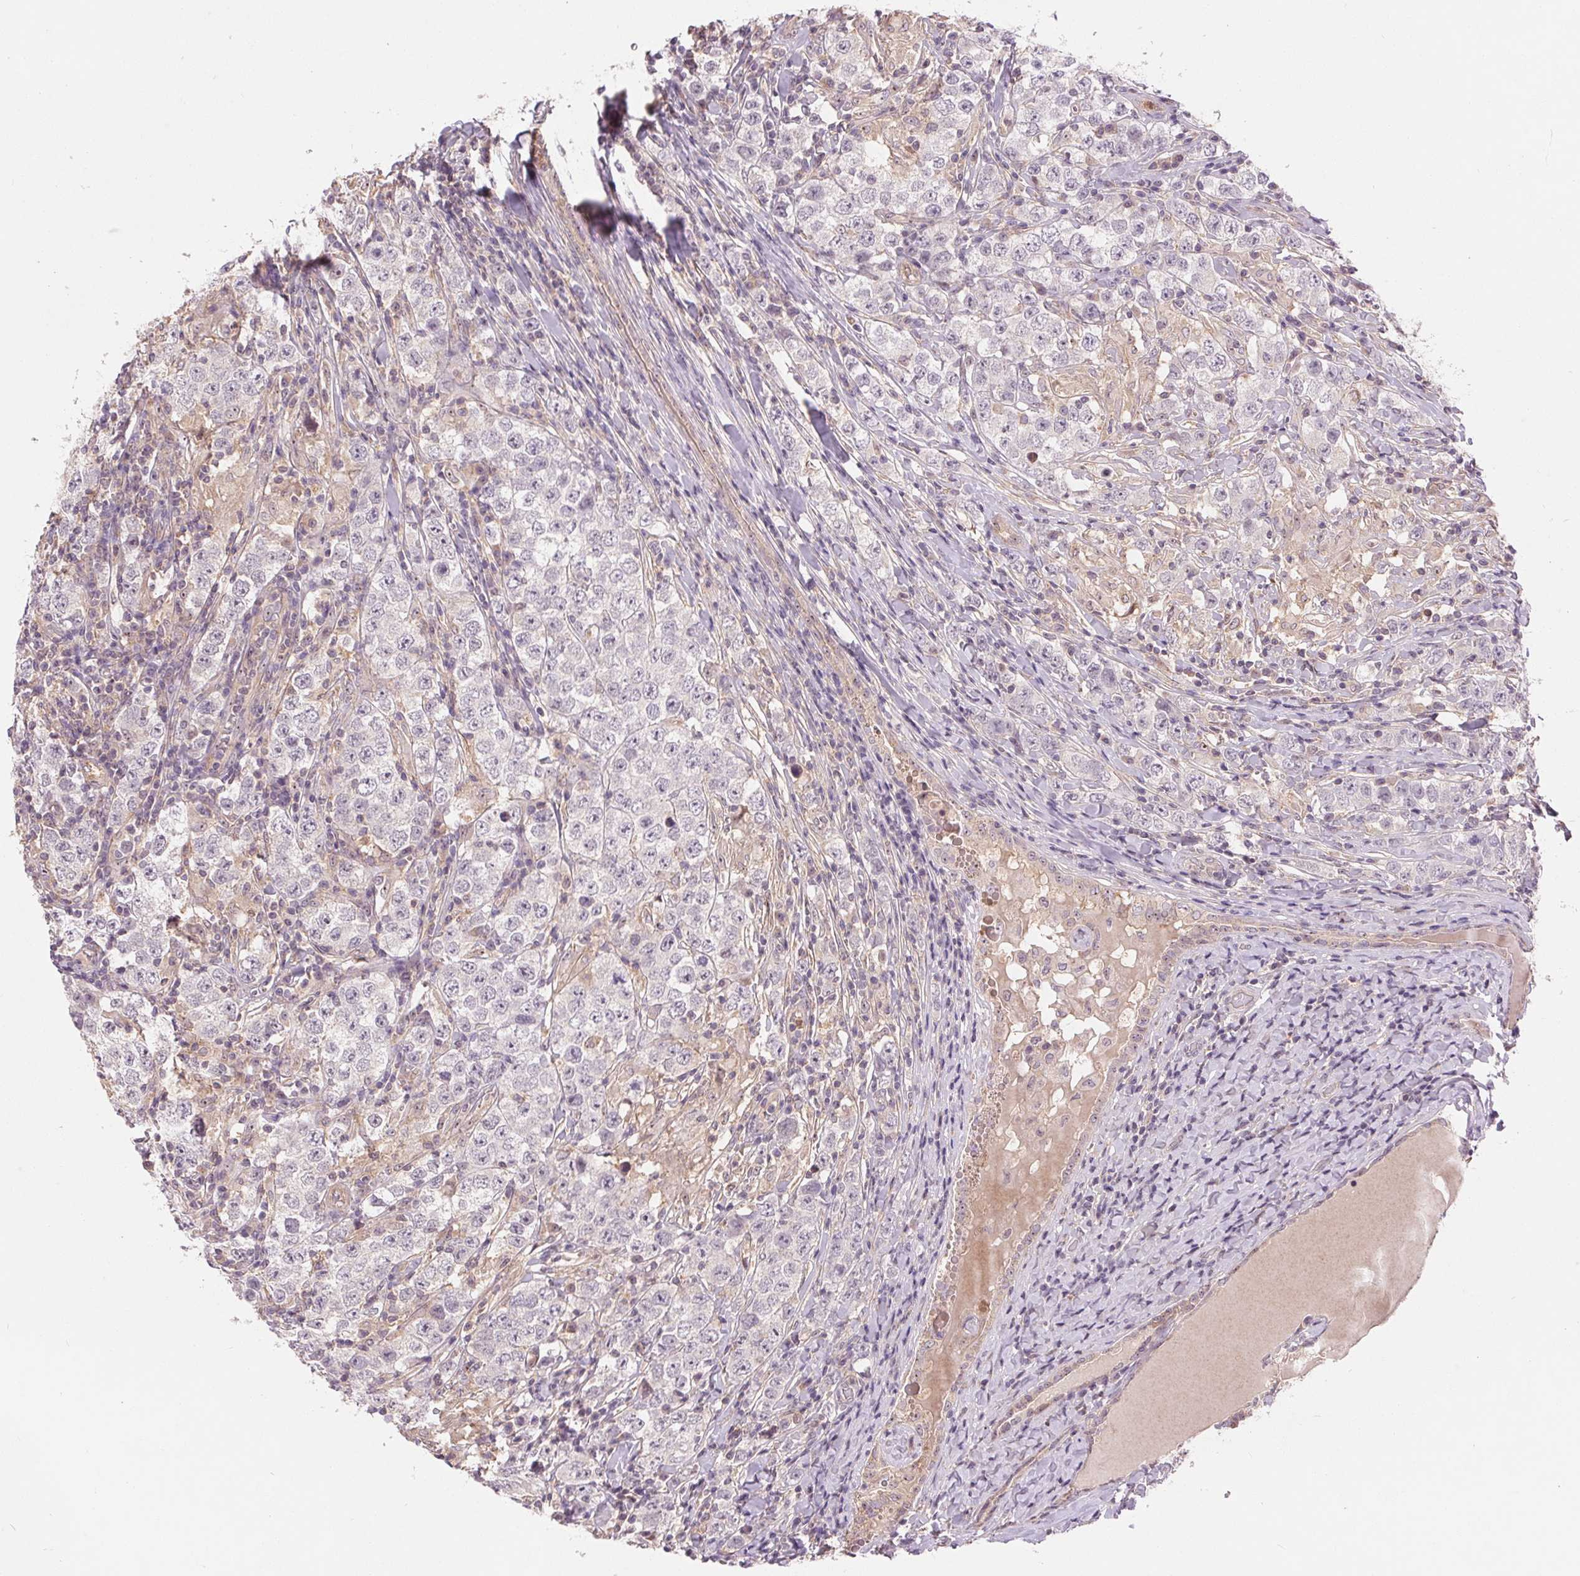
{"staining": {"intensity": "negative", "quantity": "none", "location": "none"}, "tissue": "testis cancer", "cell_type": "Tumor cells", "image_type": "cancer", "snomed": [{"axis": "morphology", "description": "Seminoma, NOS"}, {"axis": "morphology", "description": "Carcinoma, Embryonal, NOS"}, {"axis": "topography", "description": "Testis"}], "caption": "The IHC image has no significant positivity in tumor cells of testis cancer tissue.", "gene": "RANBP3L", "patient": {"sex": "male", "age": 41}}